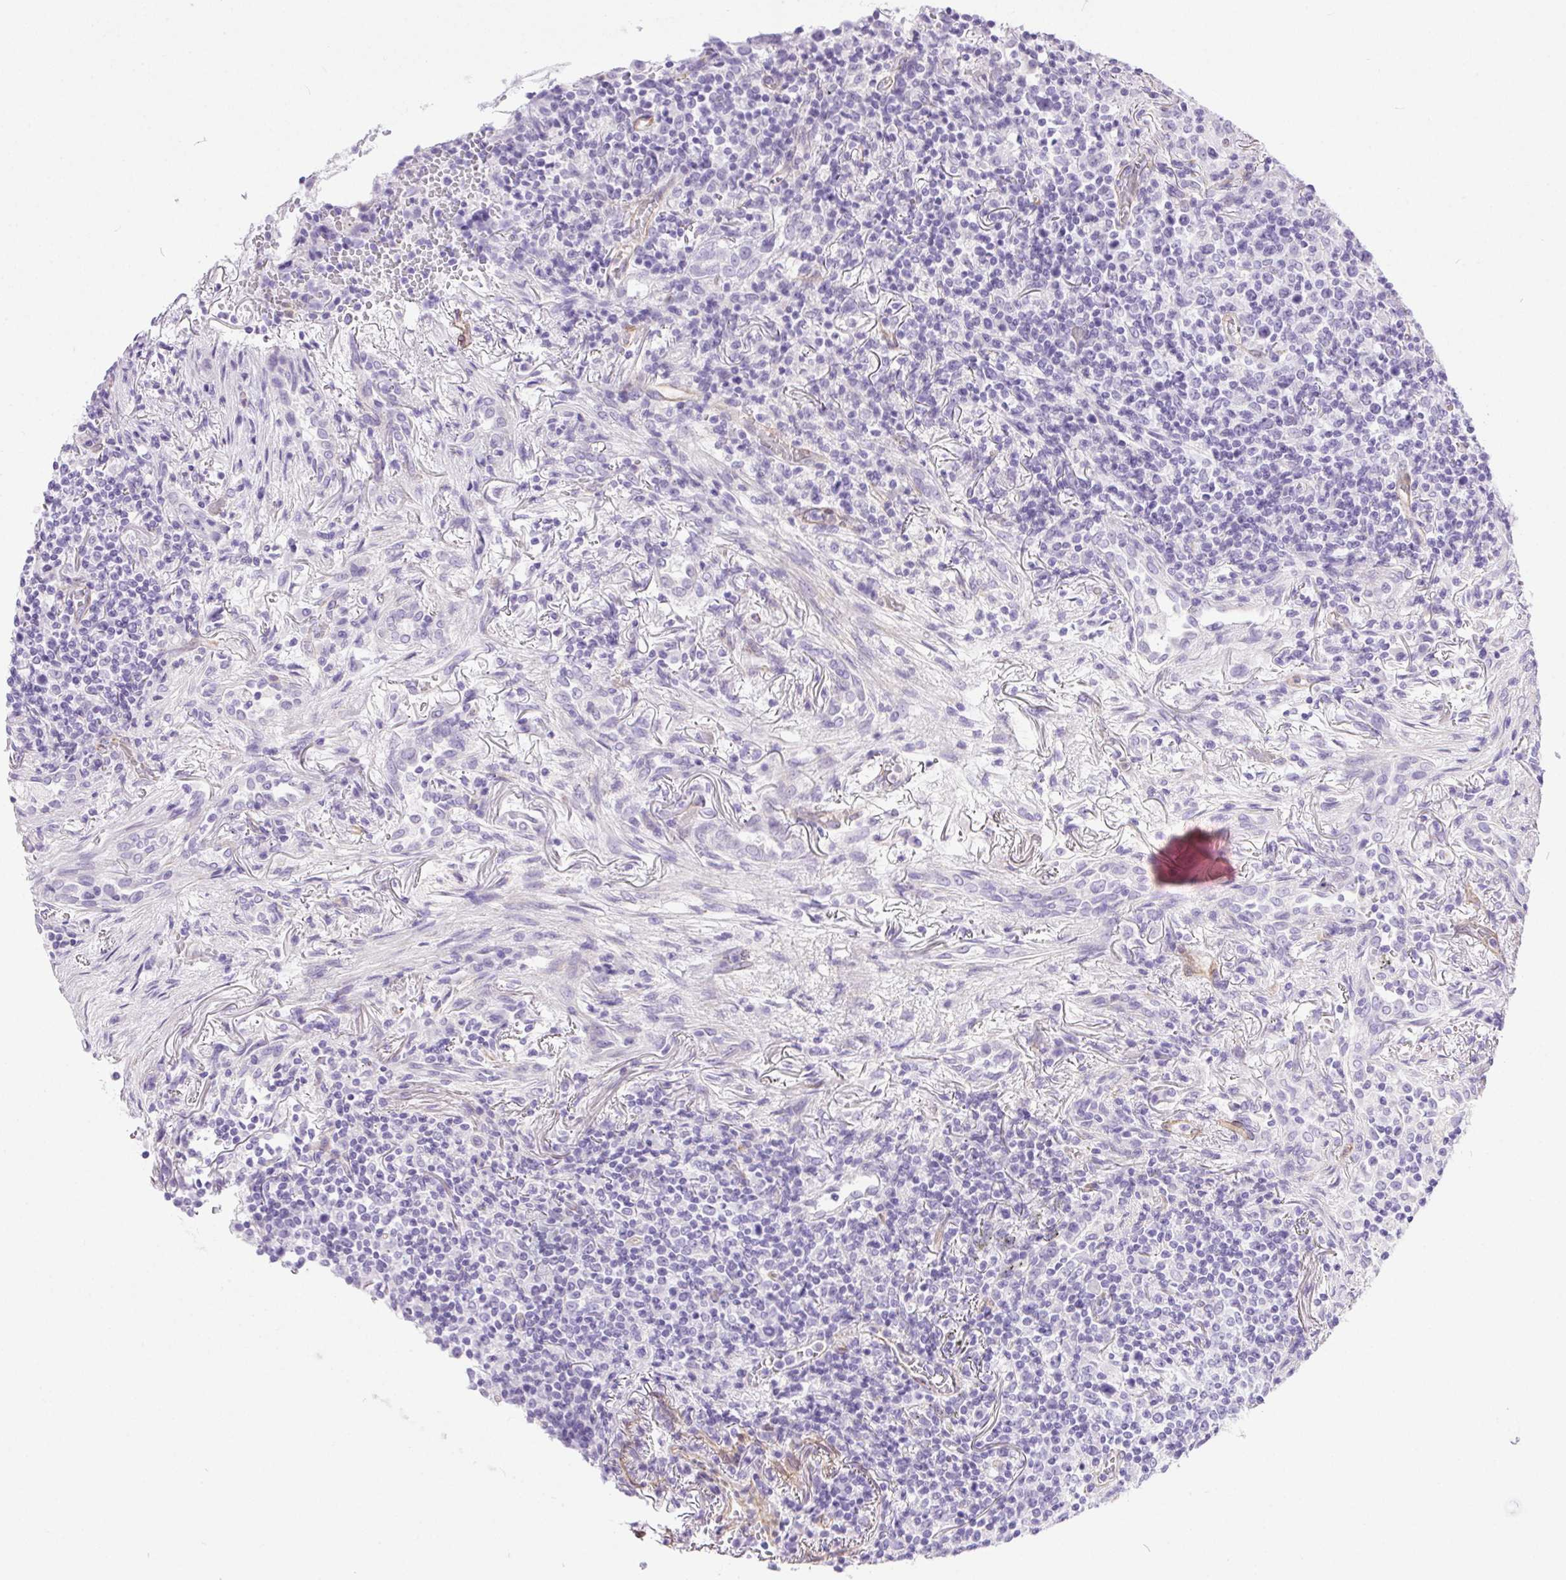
{"staining": {"intensity": "negative", "quantity": "none", "location": "none"}, "tissue": "lymphoma", "cell_type": "Tumor cells", "image_type": "cancer", "snomed": [{"axis": "morphology", "description": "Malignant lymphoma, non-Hodgkin's type, High grade"}, {"axis": "topography", "description": "Lung"}], "caption": "This is an immunohistochemistry (IHC) histopathology image of high-grade malignant lymphoma, non-Hodgkin's type. There is no positivity in tumor cells.", "gene": "SHCBP1L", "patient": {"sex": "male", "age": 79}}